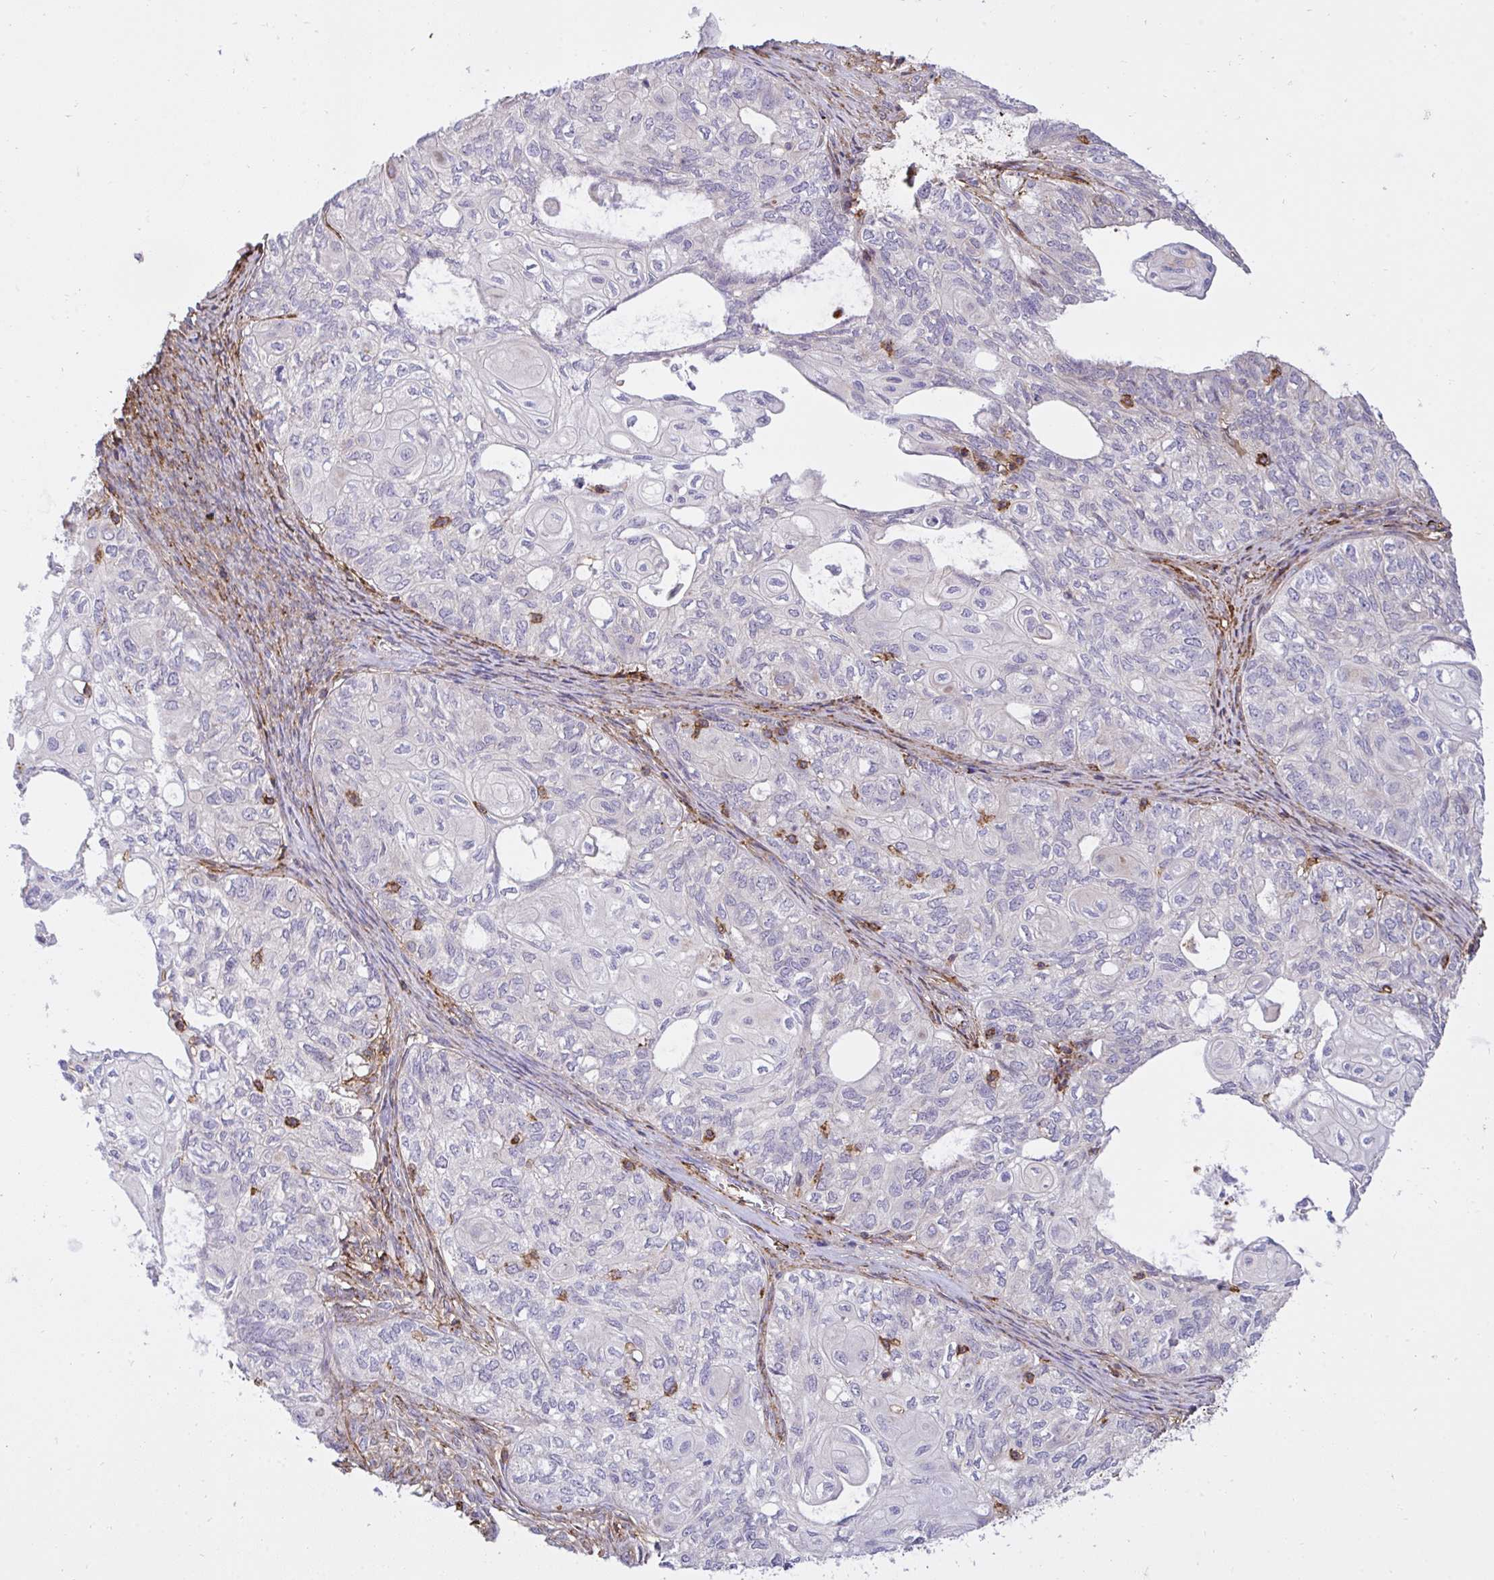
{"staining": {"intensity": "negative", "quantity": "none", "location": "none"}, "tissue": "ovarian cancer", "cell_type": "Tumor cells", "image_type": "cancer", "snomed": [{"axis": "morphology", "description": "Carcinoma, endometroid"}, {"axis": "topography", "description": "Ovary"}], "caption": "A high-resolution photomicrograph shows immunohistochemistry (IHC) staining of ovarian endometroid carcinoma, which exhibits no significant staining in tumor cells. (Immunohistochemistry, brightfield microscopy, high magnification).", "gene": "ERI1", "patient": {"sex": "female", "age": 64}}